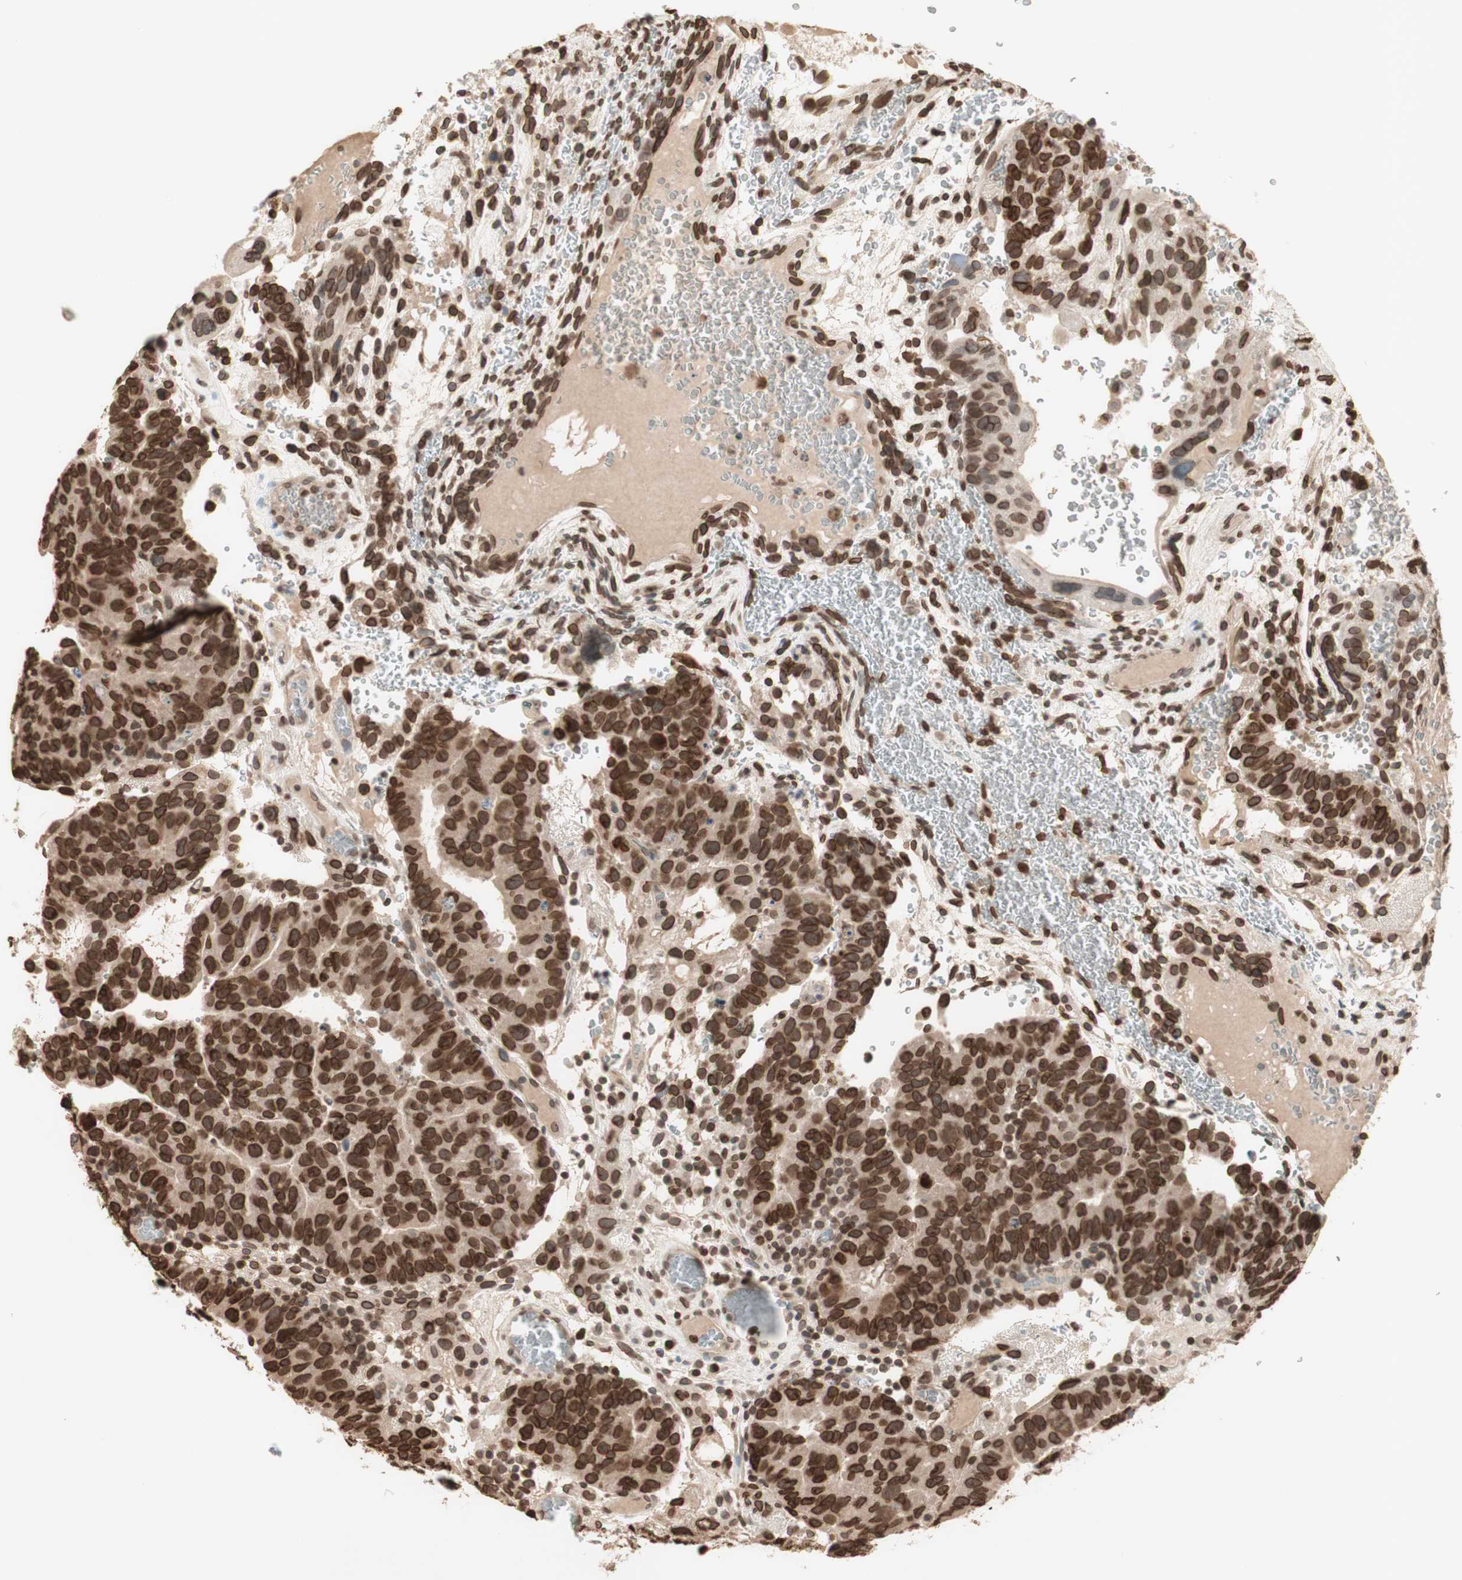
{"staining": {"intensity": "moderate", "quantity": ">75%", "location": "cytoplasmic/membranous,nuclear"}, "tissue": "testis cancer", "cell_type": "Tumor cells", "image_type": "cancer", "snomed": [{"axis": "morphology", "description": "Seminoma, NOS"}, {"axis": "morphology", "description": "Carcinoma, Embryonal, NOS"}, {"axis": "topography", "description": "Testis"}], "caption": "Brown immunohistochemical staining in testis cancer (embryonal carcinoma) demonstrates moderate cytoplasmic/membranous and nuclear staining in approximately >75% of tumor cells.", "gene": "TMPO", "patient": {"sex": "male", "age": 52}}